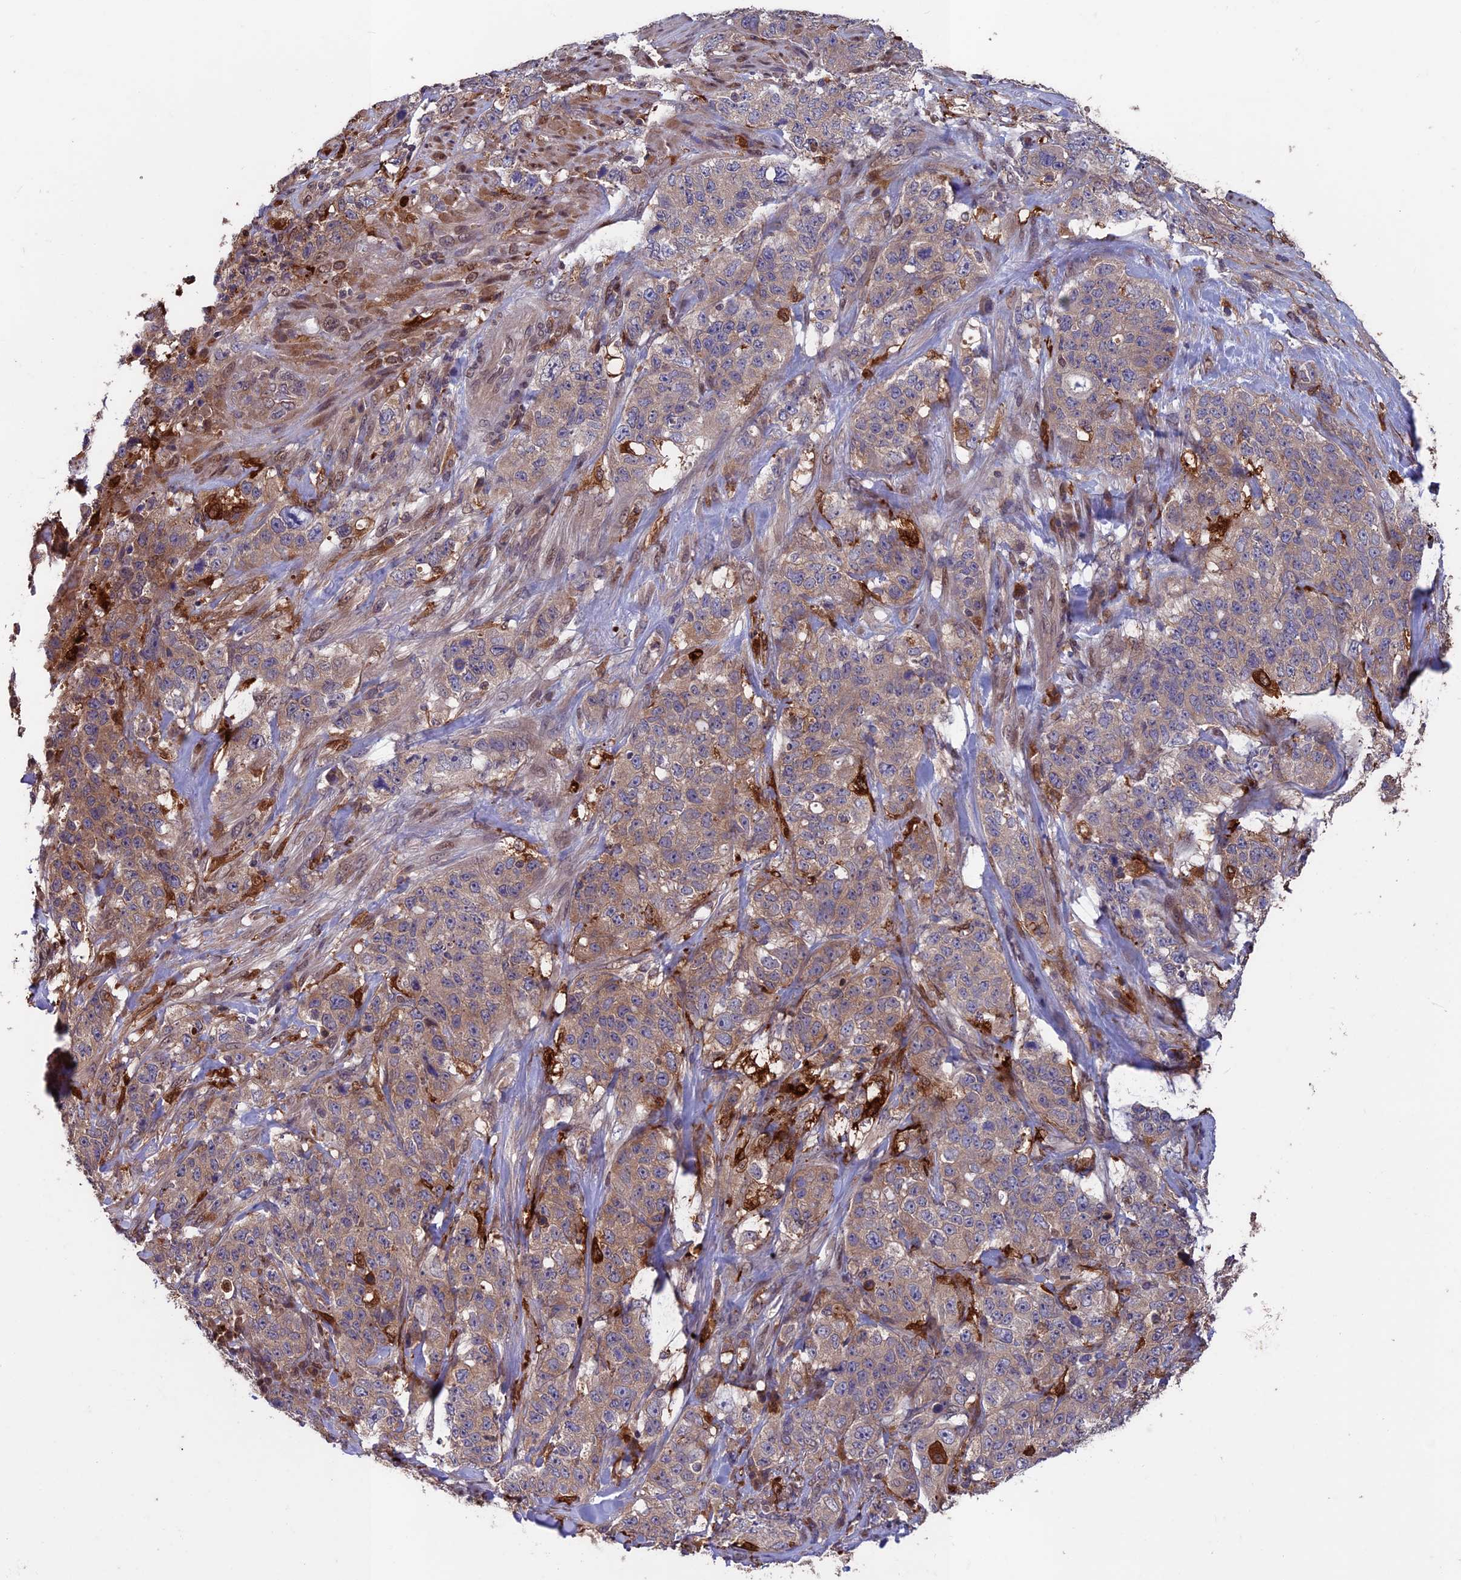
{"staining": {"intensity": "weak", "quantity": "25%-75%", "location": "cytoplasmic/membranous"}, "tissue": "stomach cancer", "cell_type": "Tumor cells", "image_type": "cancer", "snomed": [{"axis": "morphology", "description": "Adenocarcinoma, NOS"}, {"axis": "topography", "description": "Stomach"}], "caption": "Human stomach adenocarcinoma stained with a protein marker demonstrates weak staining in tumor cells.", "gene": "MAST2", "patient": {"sex": "male", "age": 48}}